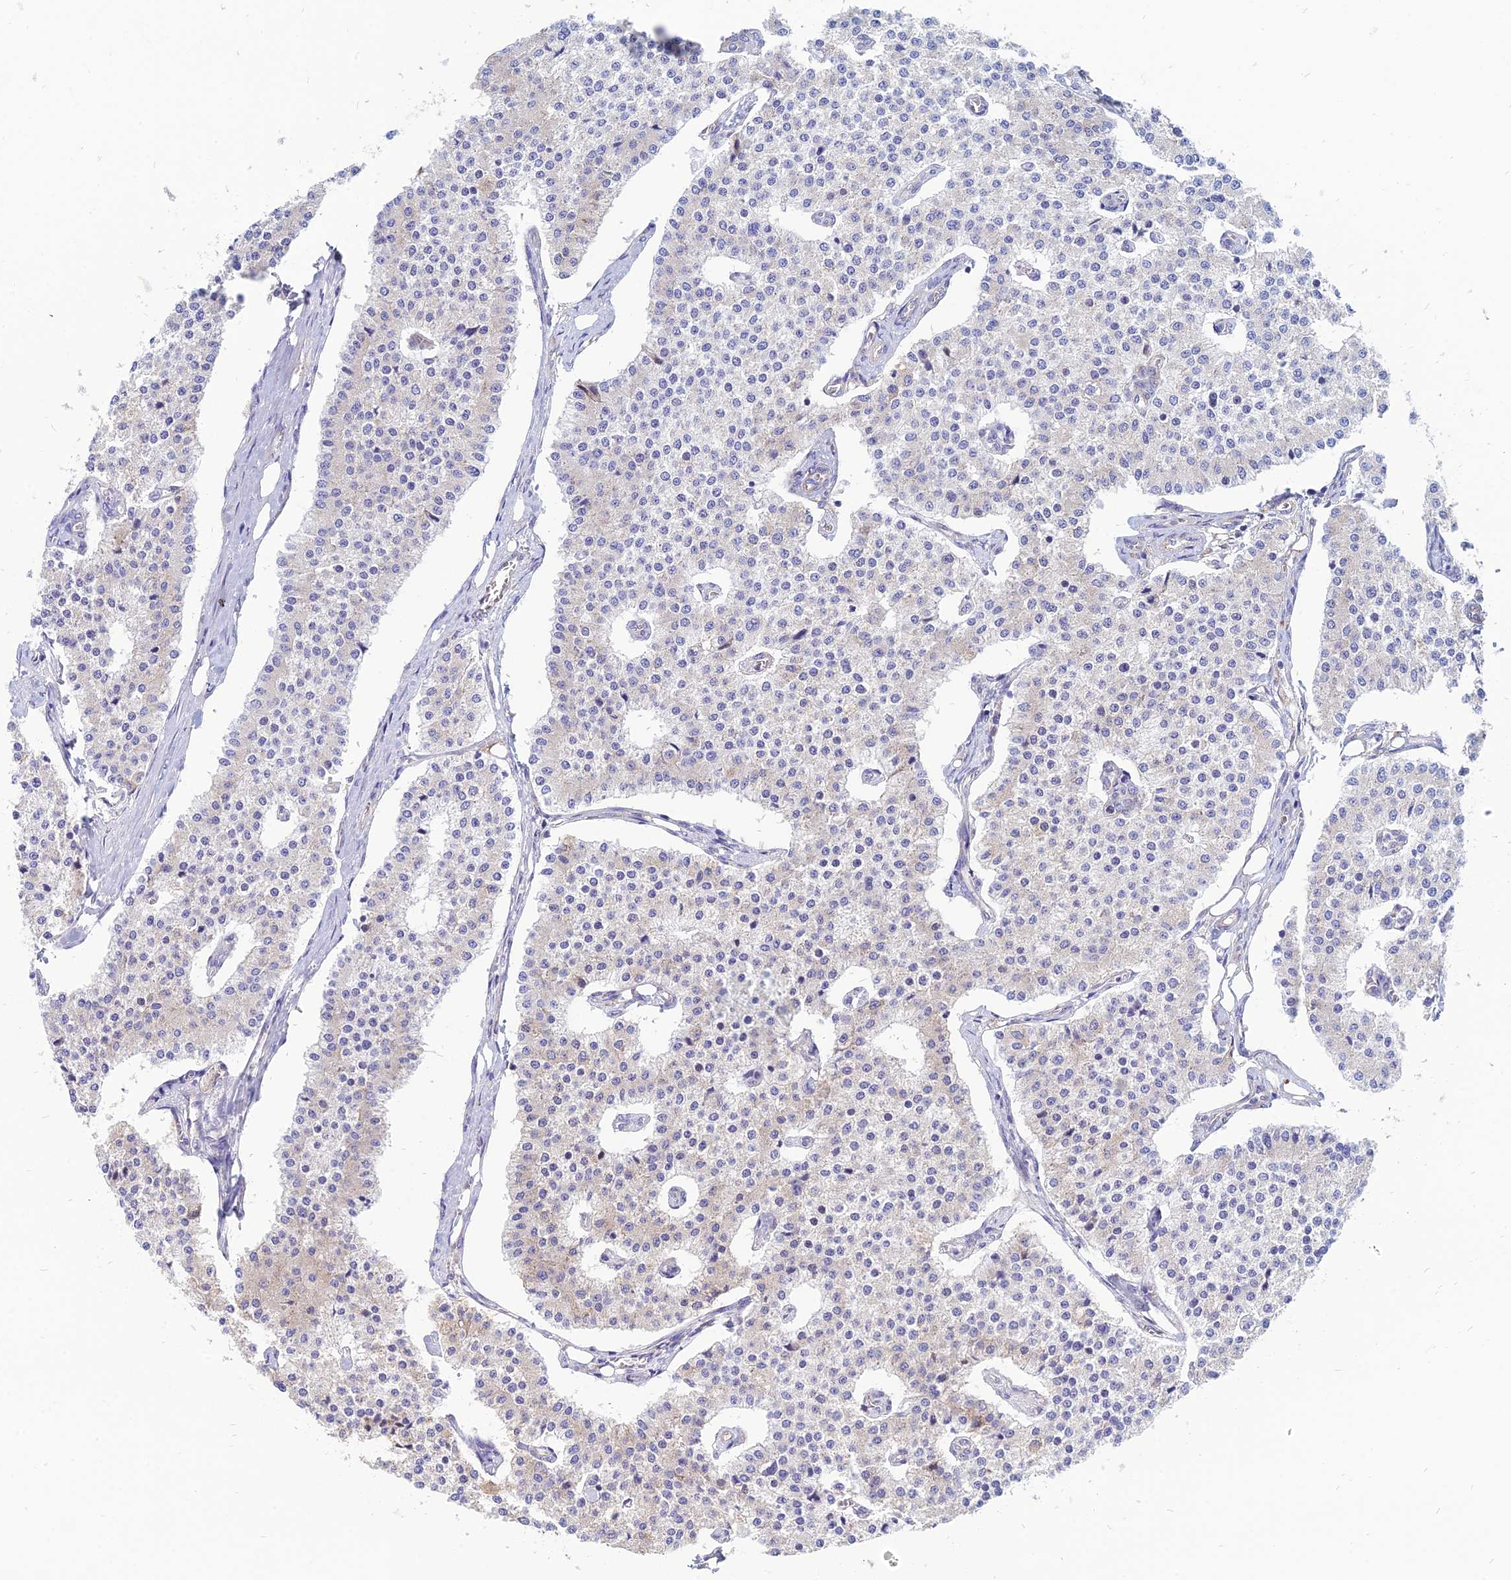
{"staining": {"intensity": "negative", "quantity": "none", "location": "none"}, "tissue": "carcinoid", "cell_type": "Tumor cells", "image_type": "cancer", "snomed": [{"axis": "morphology", "description": "Carcinoid, malignant, NOS"}, {"axis": "topography", "description": "Colon"}], "caption": "IHC of human carcinoid (malignant) demonstrates no expression in tumor cells.", "gene": "TXLNA", "patient": {"sex": "female", "age": 52}}